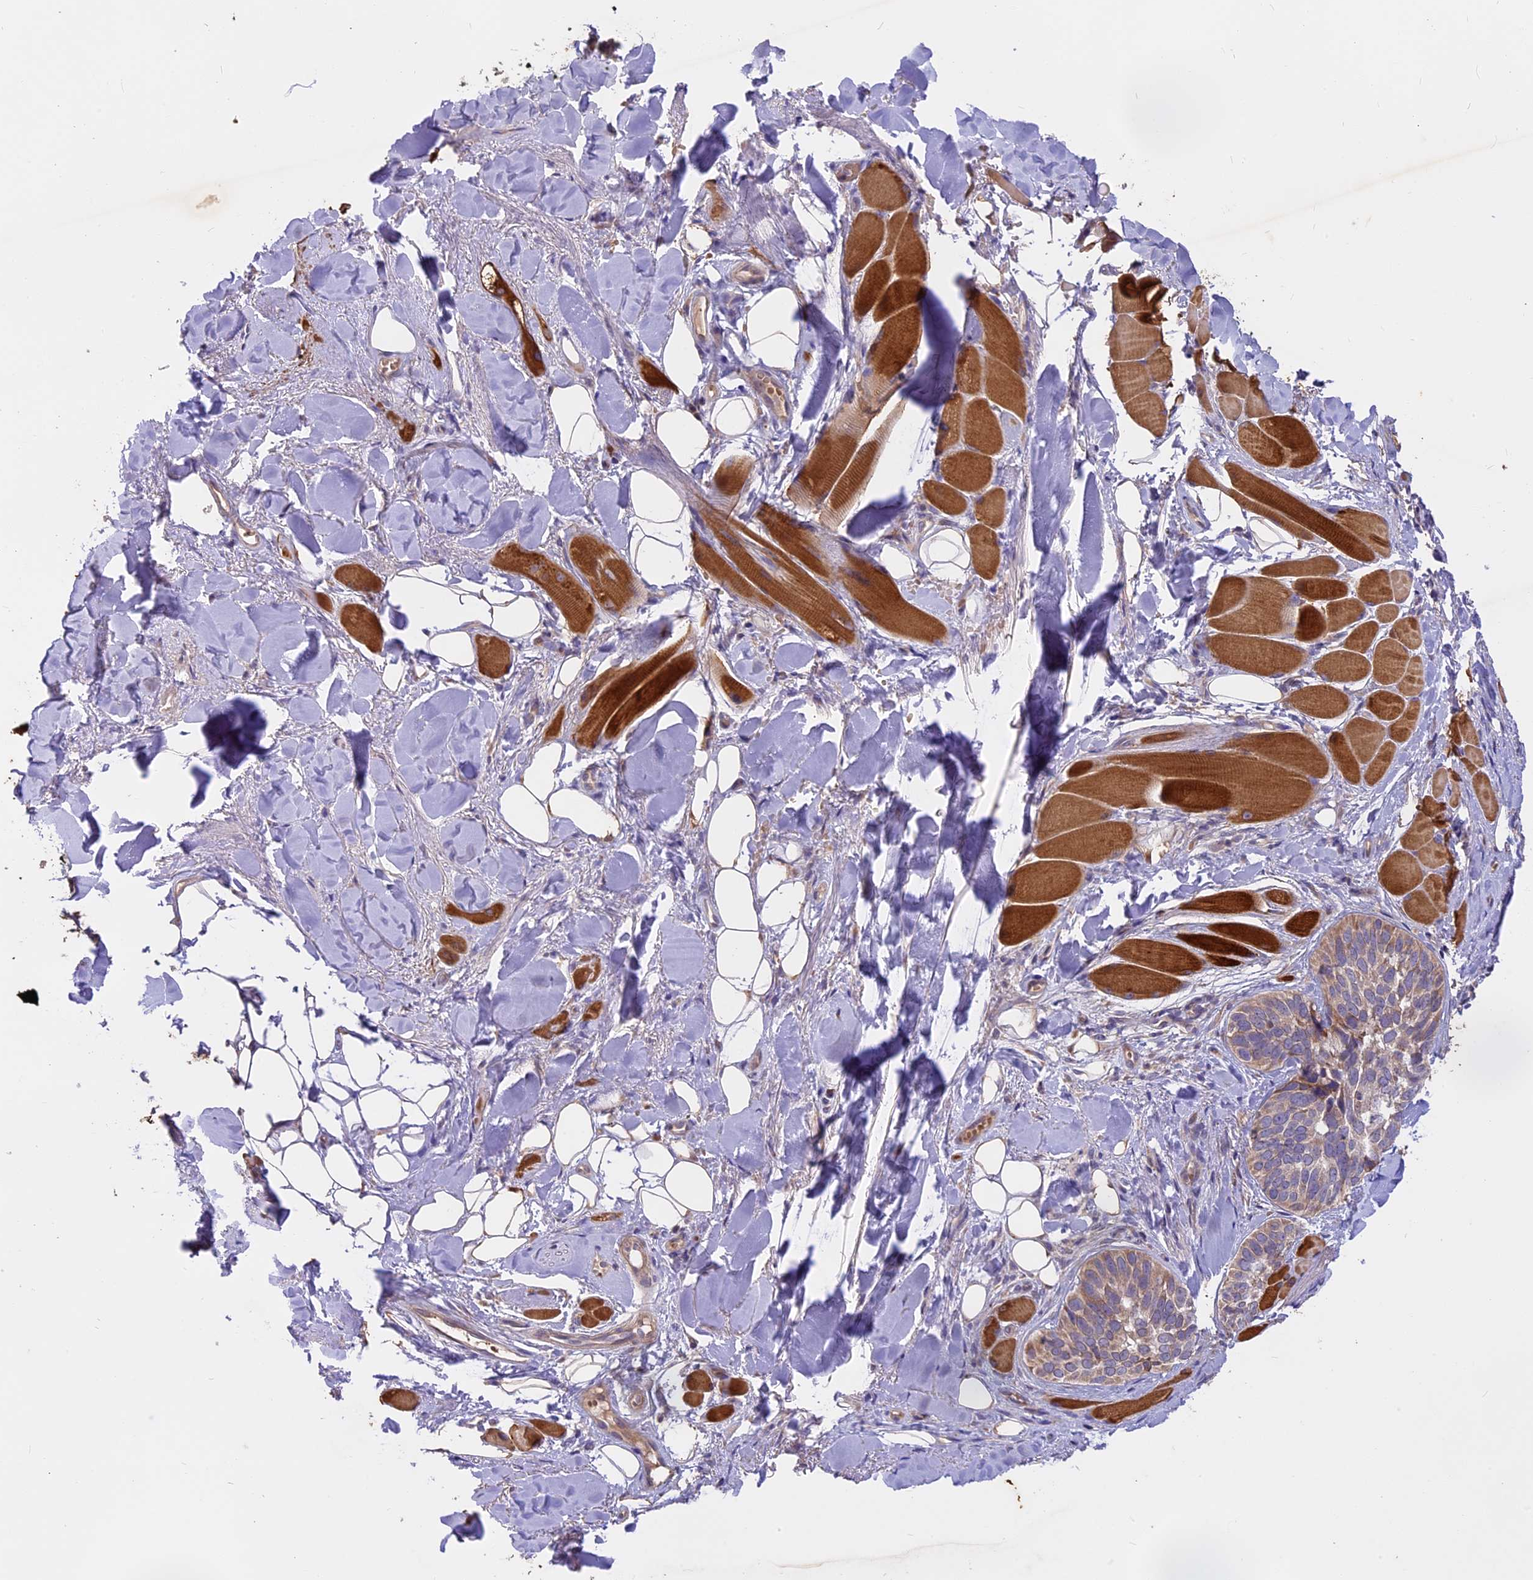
{"staining": {"intensity": "weak", "quantity": "25%-75%", "location": "cytoplasmic/membranous"}, "tissue": "skin cancer", "cell_type": "Tumor cells", "image_type": "cancer", "snomed": [{"axis": "morphology", "description": "Basal cell carcinoma"}, {"axis": "topography", "description": "Skin"}], "caption": "The immunohistochemical stain labels weak cytoplasmic/membranous positivity in tumor cells of basal cell carcinoma (skin) tissue. The protein of interest is shown in brown color, while the nuclei are stained blue.", "gene": "MEMO1", "patient": {"sex": "male", "age": 62}}